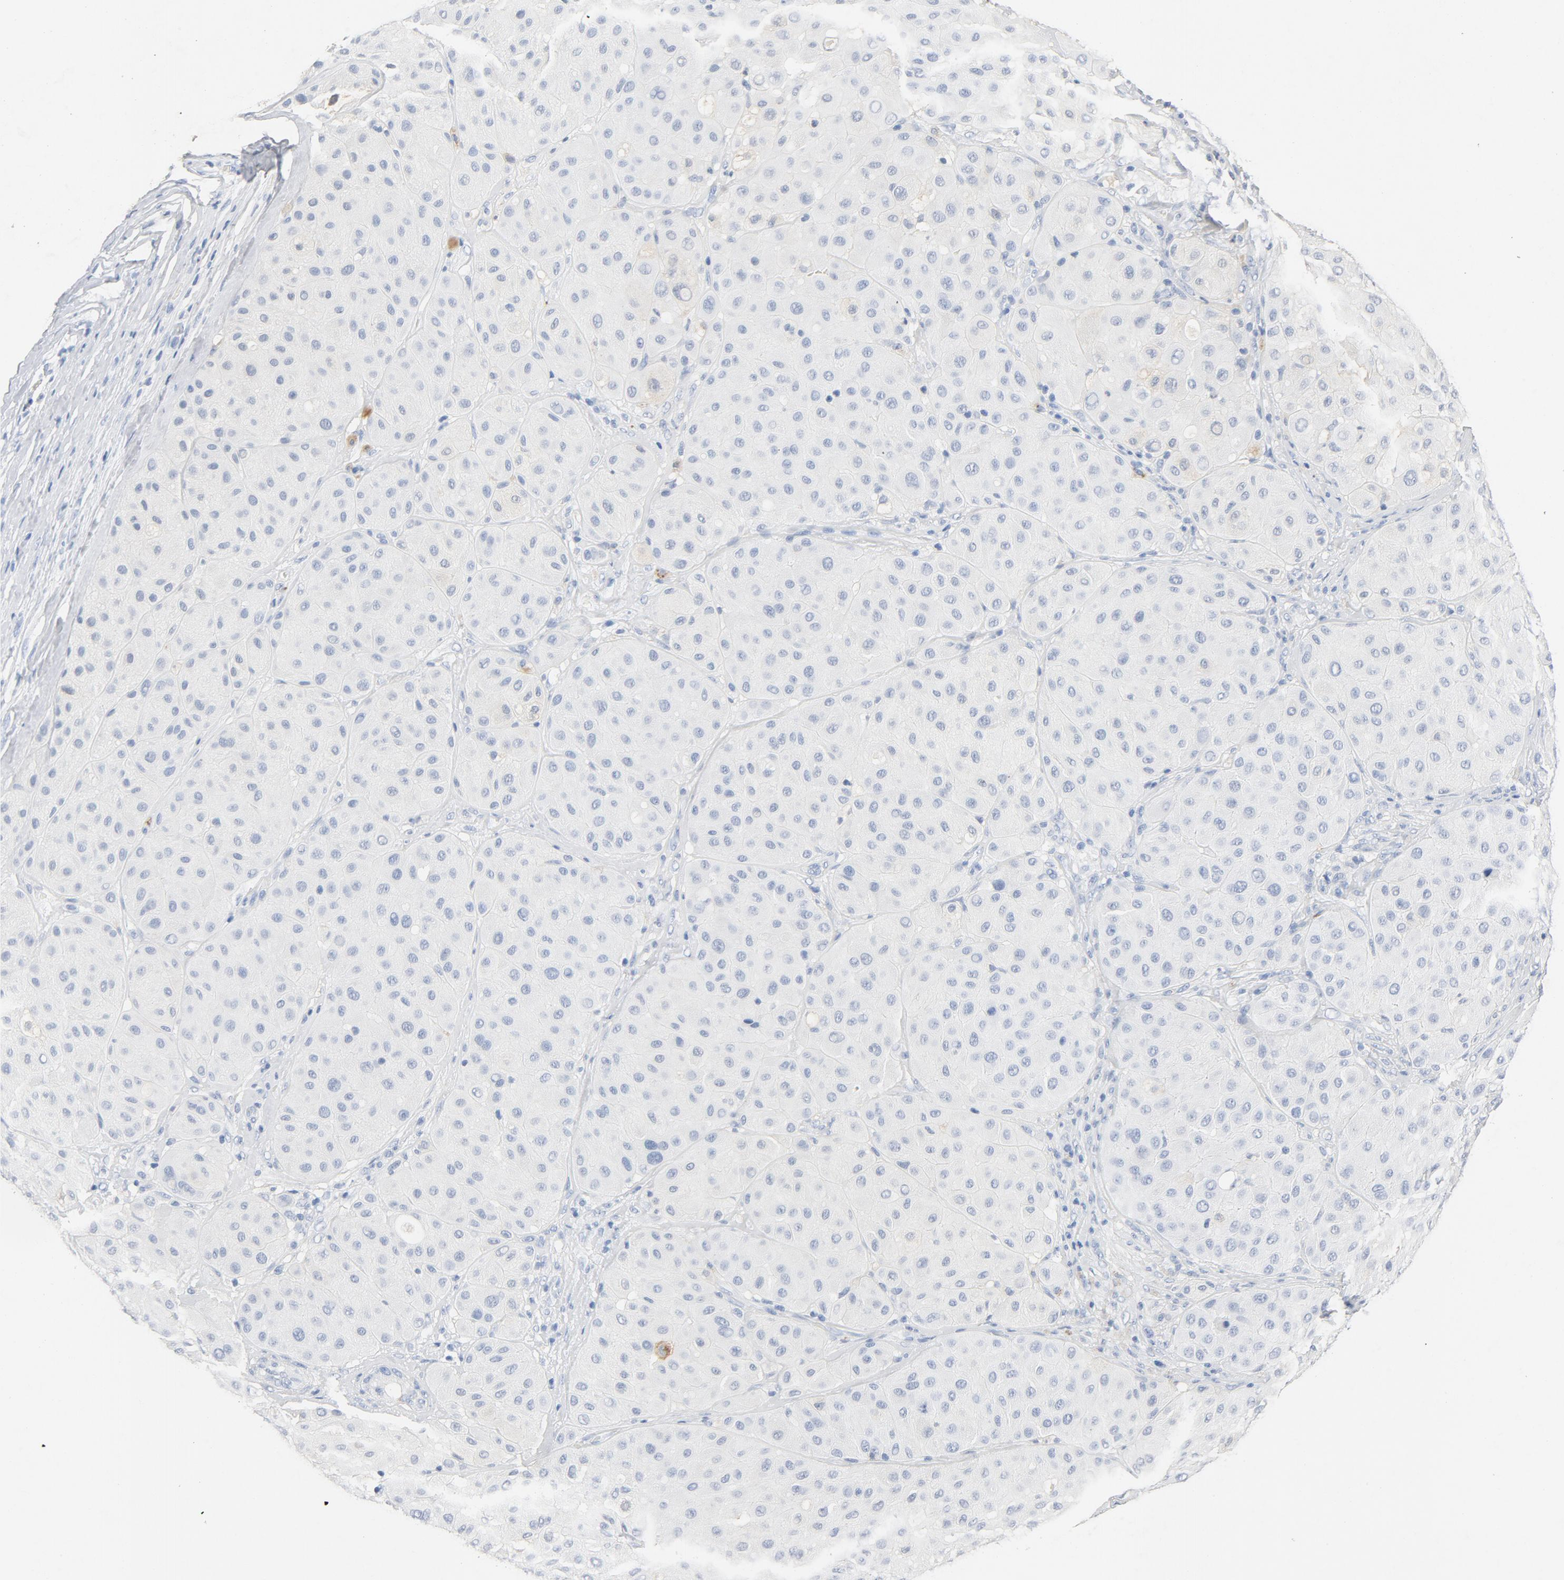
{"staining": {"intensity": "negative", "quantity": "none", "location": "none"}, "tissue": "melanoma", "cell_type": "Tumor cells", "image_type": "cancer", "snomed": [{"axis": "morphology", "description": "Normal tissue, NOS"}, {"axis": "morphology", "description": "Malignant melanoma, Metastatic site"}, {"axis": "topography", "description": "Skin"}], "caption": "DAB (3,3'-diaminobenzidine) immunohistochemical staining of melanoma displays no significant expression in tumor cells.", "gene": "PTPRB", "patient": {"sex": "male", "age": 41}}